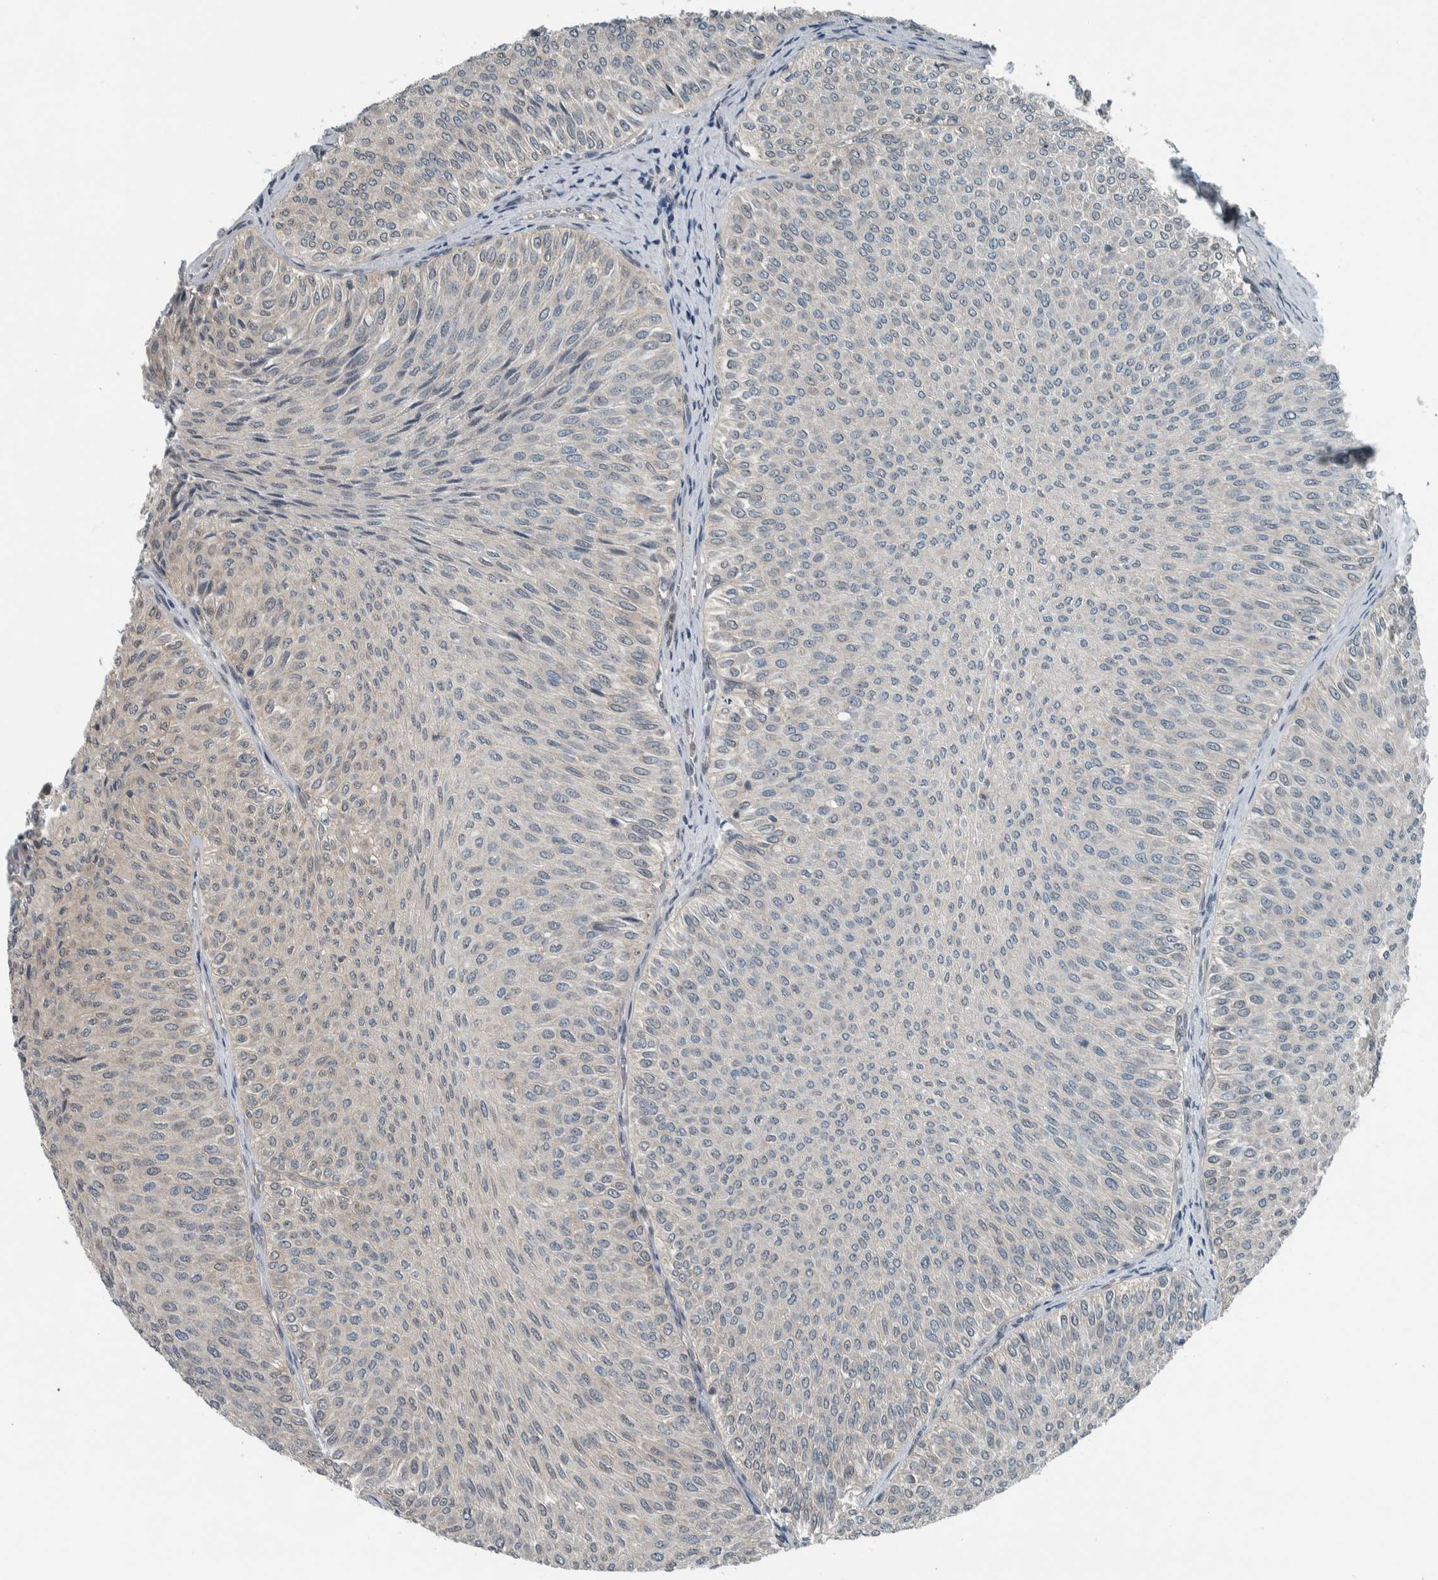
{"staining": {"intensity": "negative", "quantity": "none", "location": "none"}, "tissue": "urothelial cancer", "cell_type": "Tumor cells", "image_type": "cancer", "snomed": [{"axis": "morphology", "description": "Urothelial carcinoma, Low grade"}, {"axis": "topography", "description": "Urinary bladder"}], "caption": "Protein analysis of urothelial carcinoma (low-grade) demonstrates no significant positivity in tumor cells.", "gene": "ALAD", "patient": {"sex": "male", "age": 78}}